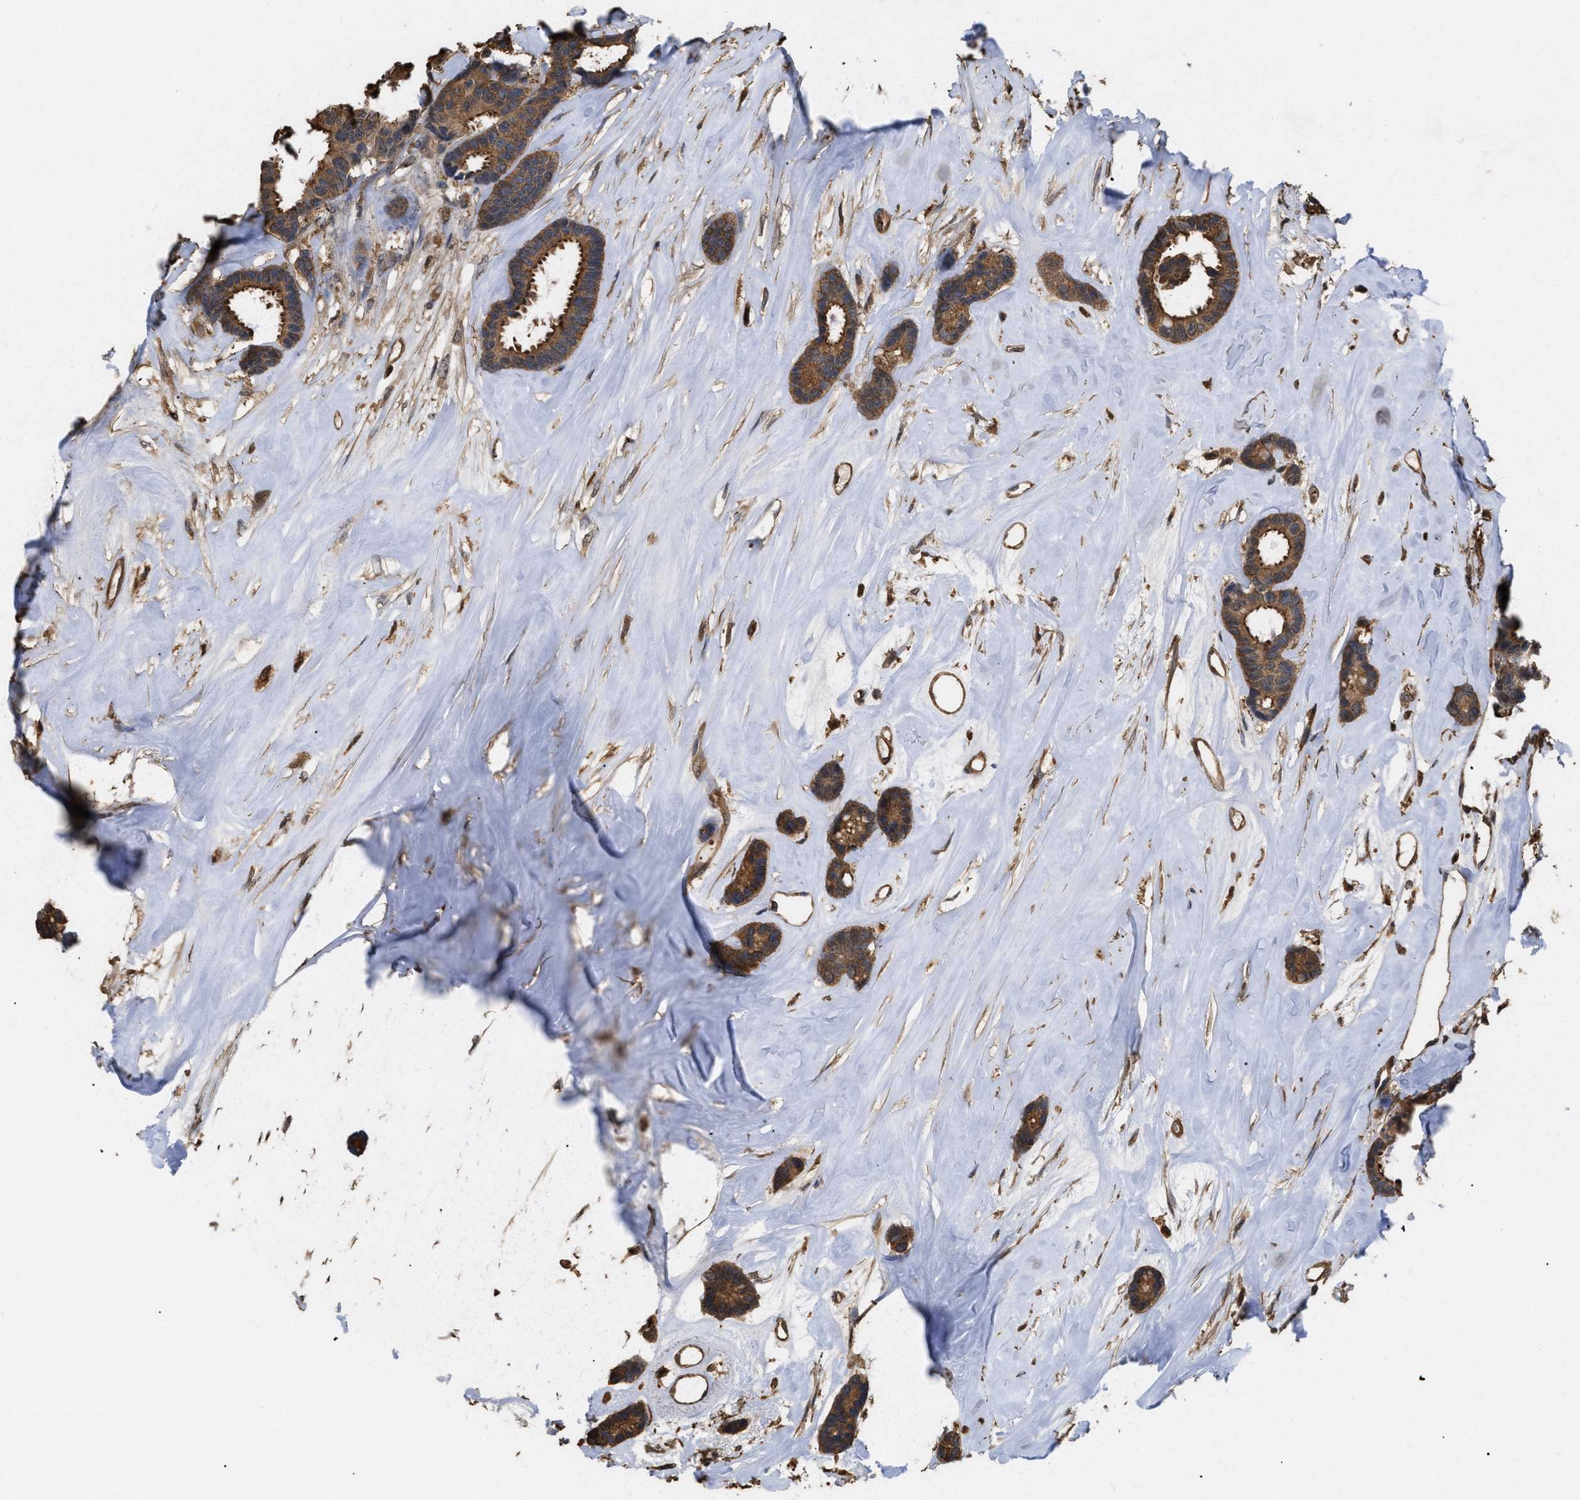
{"staining": {"intensity": "moderate", "quantity": ">75%", "location": "cytoplasmic/membranous"}, "tissue": "breast cancer", "cell_type": "Tumor cells", "image_type": "cancer", "snomed": [{"axis": "morphology", "description": "Duct carcinoma"}, {"axis": "topography", "description": "Breast"}], "caption": "The image exhibits staining of breast cancer, revealing moderate cytoplasmic/membranous protein expression (brown color) within tumor cells. Nuclei are stained in blue.", "gene": "CALM1", "patient": {"sex": "female", "age": 87}}